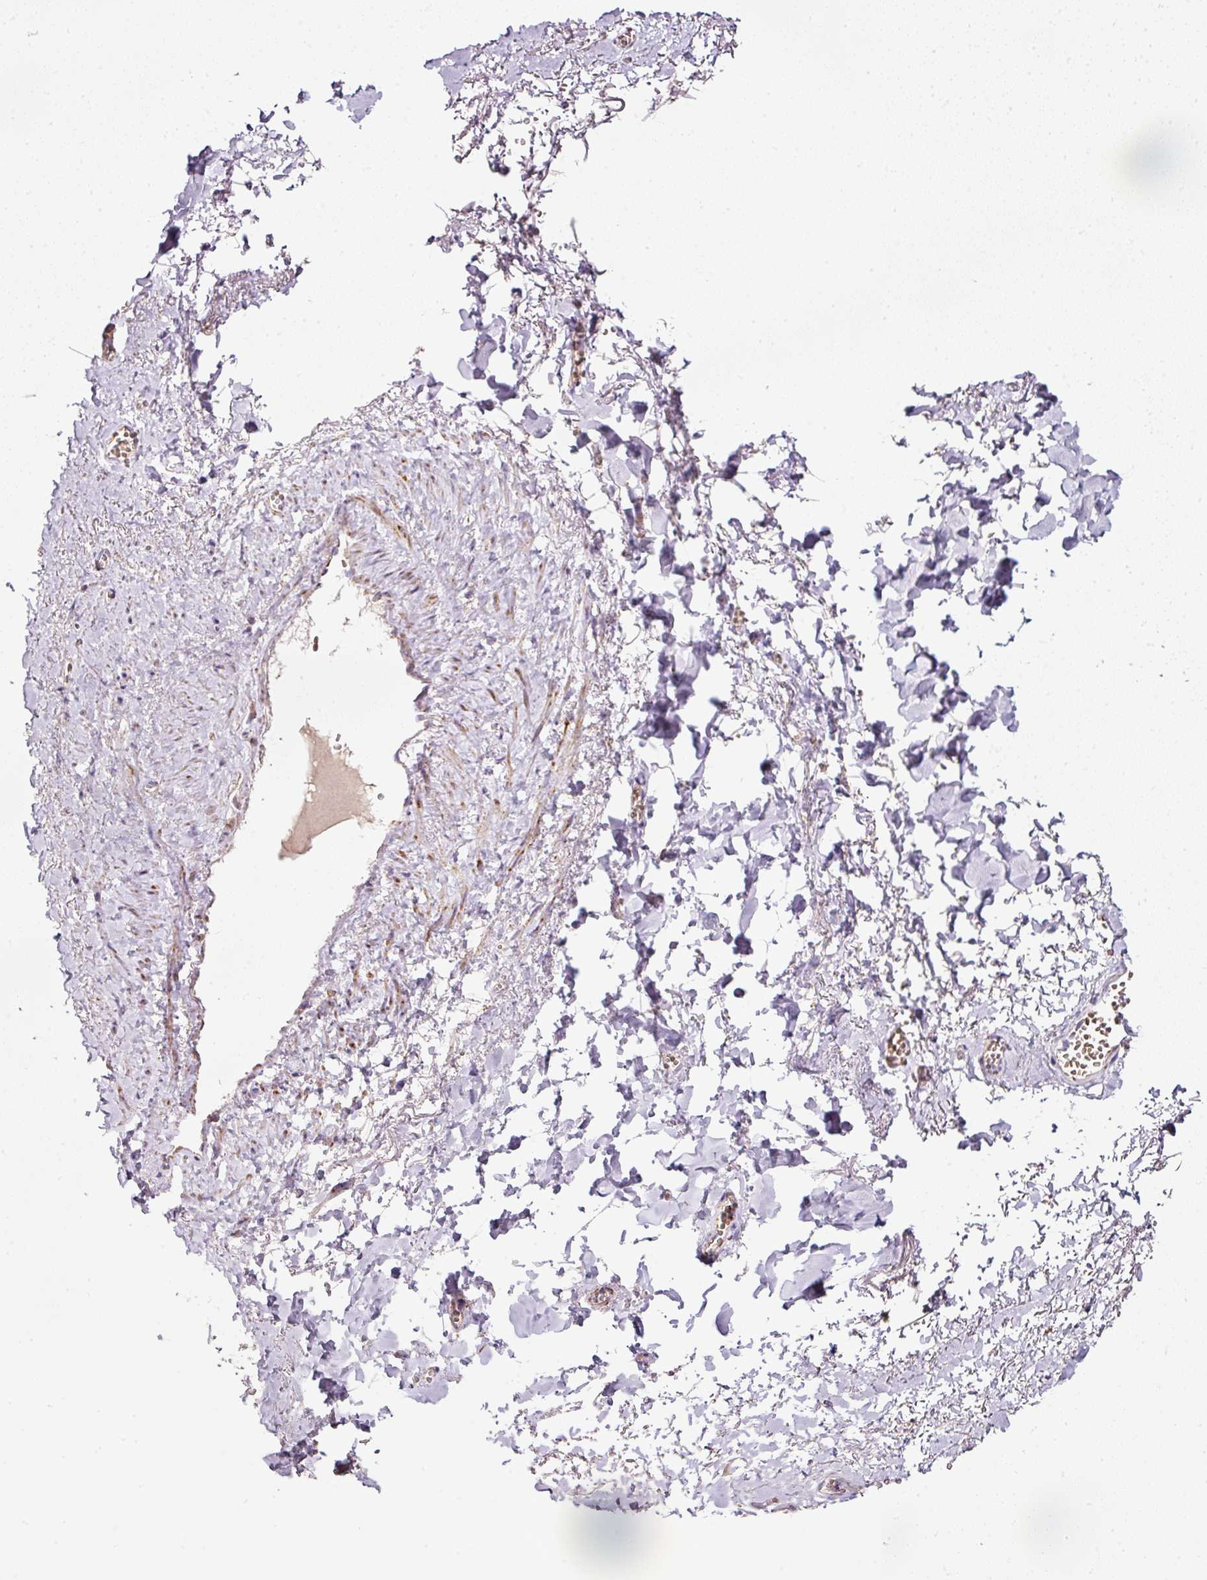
{"staining": {"intensity": "negative", "quantity": "none", "location": "none"}, "tissue": "adipose tissue", "cell_type": "Adipocytes", "image_type": "normal", "snomed": [{"axis": "morphology", "description": "Normal tissue, NOS"}, {"axis": "topography", "description": "Vulva"}, {"axis": "topography", "description": "Vagina"}, {"axis": "topography", "description": "Peripheral nerve tissue"}], "caption": "A high-resolution histopathology image shows IHC staining of normal adipose tissue, which shows no significant staining in adipocytes. (IHC, brightfield microscopy, high magnification).", "gene": "SDHA", "patient": {"sex": "female", "age": 66}}